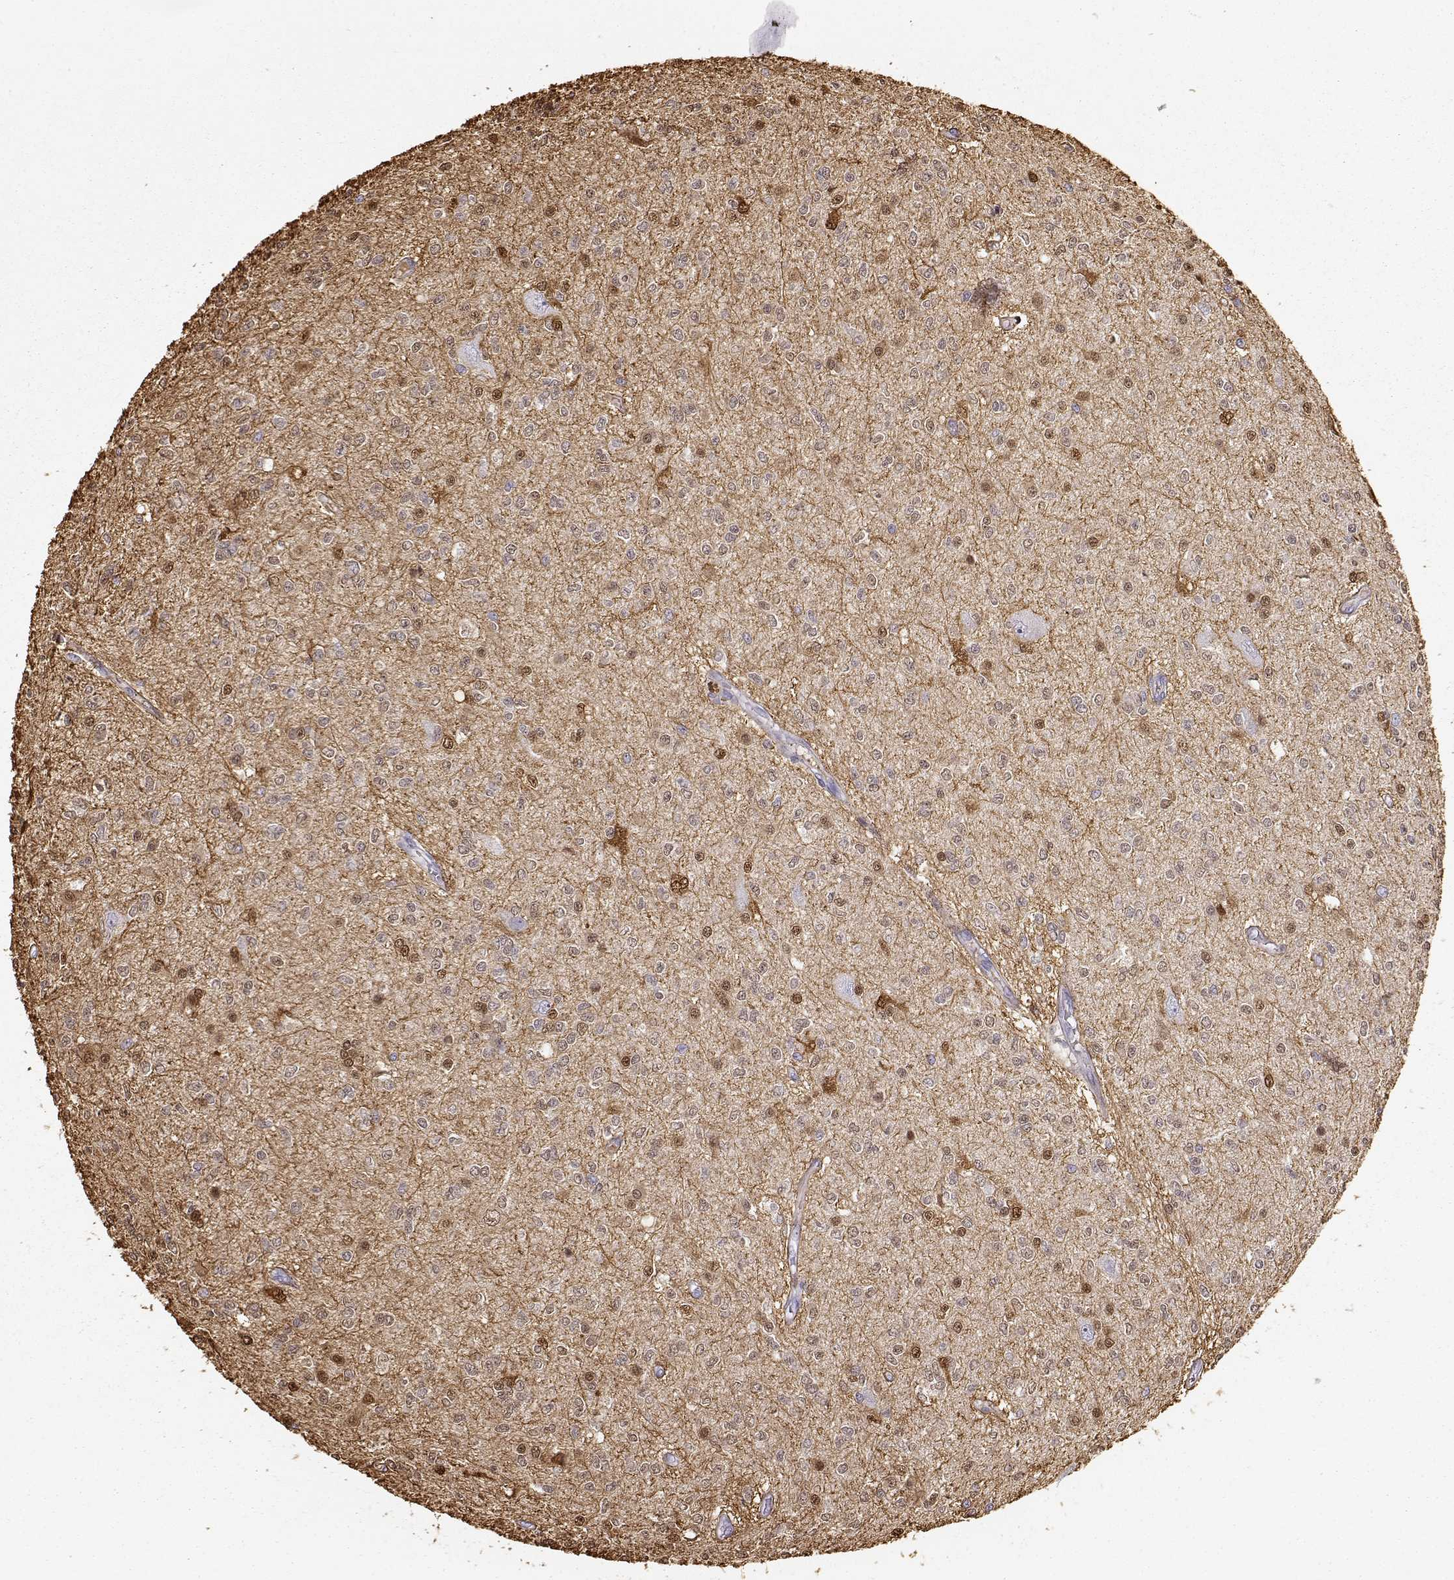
{"staining": {"intensity": "weak", "quantity": "25%-75%", "location": "cytoplasmic/membranous,nuclear"}, "tissue": "glioma", "cell_type": "Tumor cells", "image_type": "cancer", "snomed": [{"axis": "morphology", "description": "Glioma, malignant, Low grade"}, {"axis": "topography", "description": "Brain"}], "caption": "An image showing weak cytoplasmic/membranous and nuclear expression in about 25%-75% of tumor cells in glioma, as visualized by brown immunohistochemical staining.", "gene": "S100B", "patient": {"sex": "male", "age": 67}}